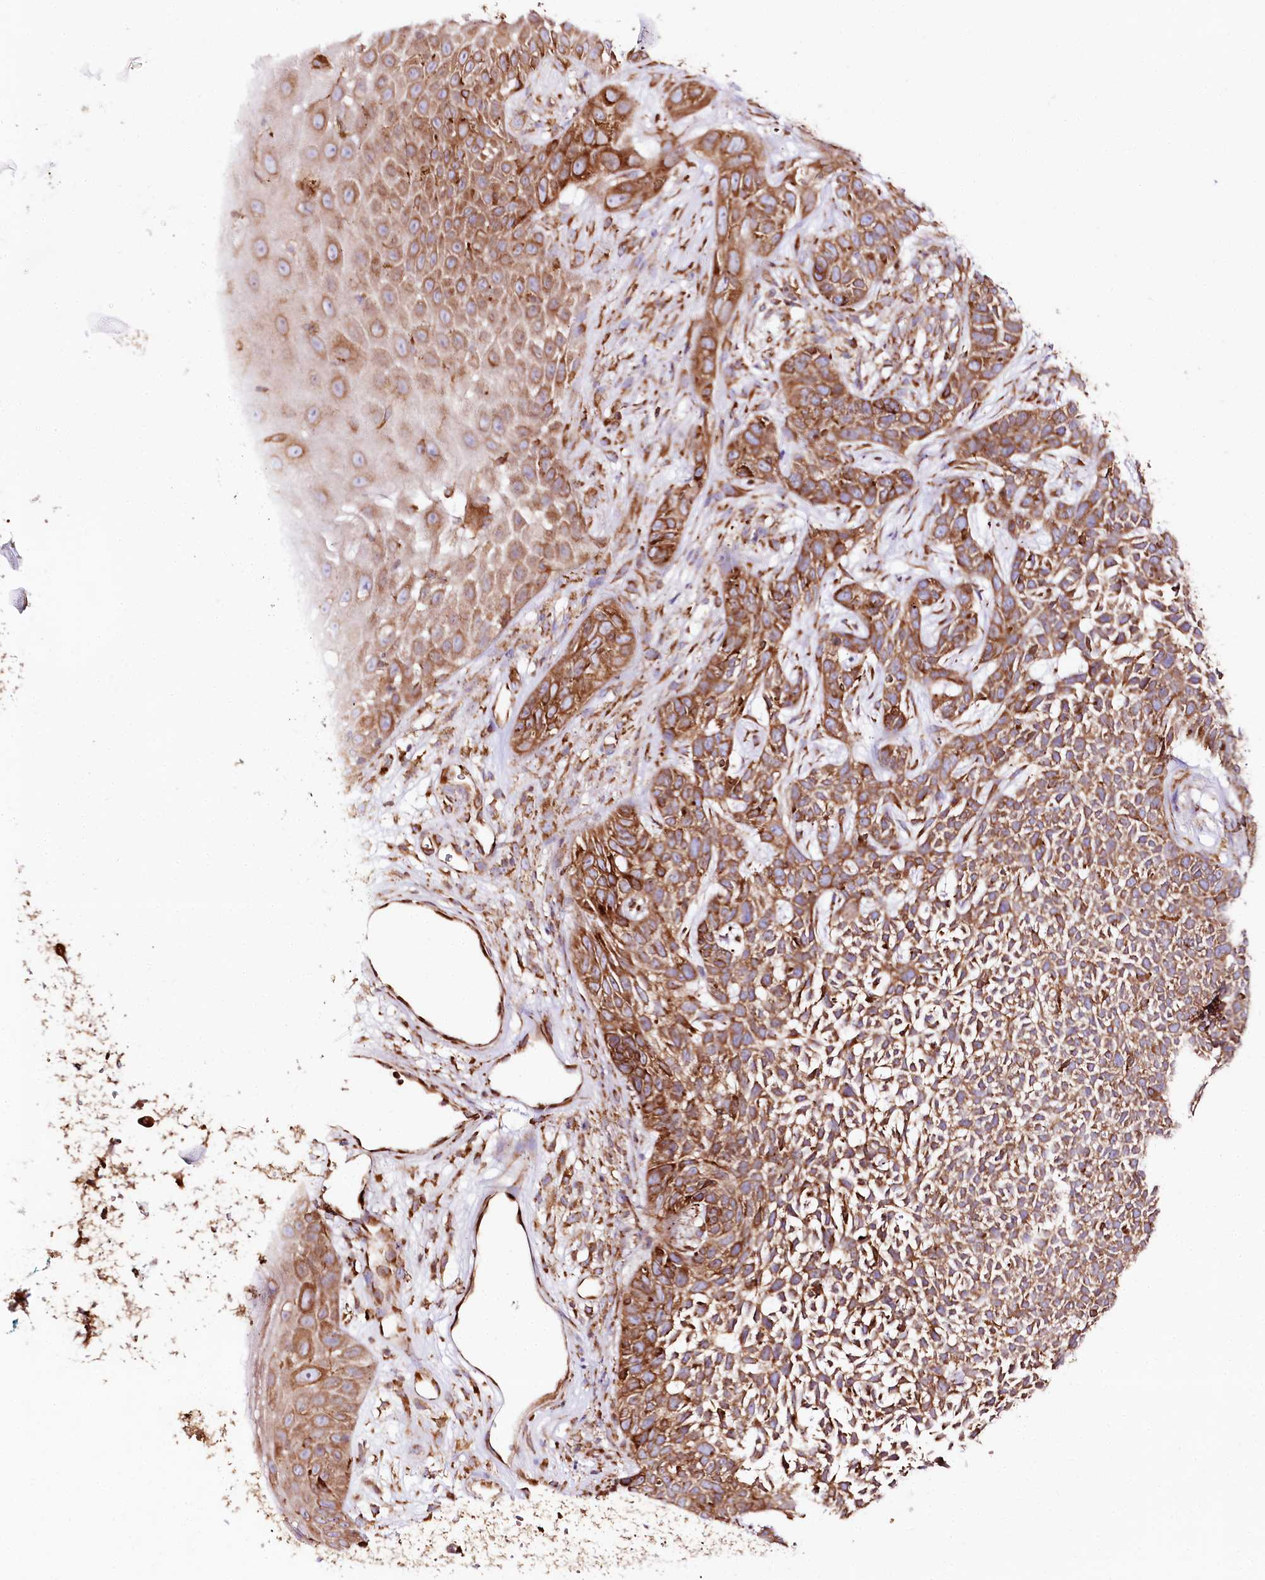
{"staining": {"intensity": "moderate", "quantity": ">75%", "location": "cytoplasmic/membranous"}, "tissue": "skin cancer", "cell_type": "Tumor cells", "image_type": "cancer", "snomed": [{"axis": "morphology", "description": "Basal cell carcinoma"}, {"axis": "topography", "description": "Skin"}], "caption": "IHC of human basal cell carcinoma (skin) shows medium levels of moderate cytoplasmic/membranous staining in about >75% of tumor cells.", "gene": "CNPY2", "patient": {"sex": "female", "age": 84}}